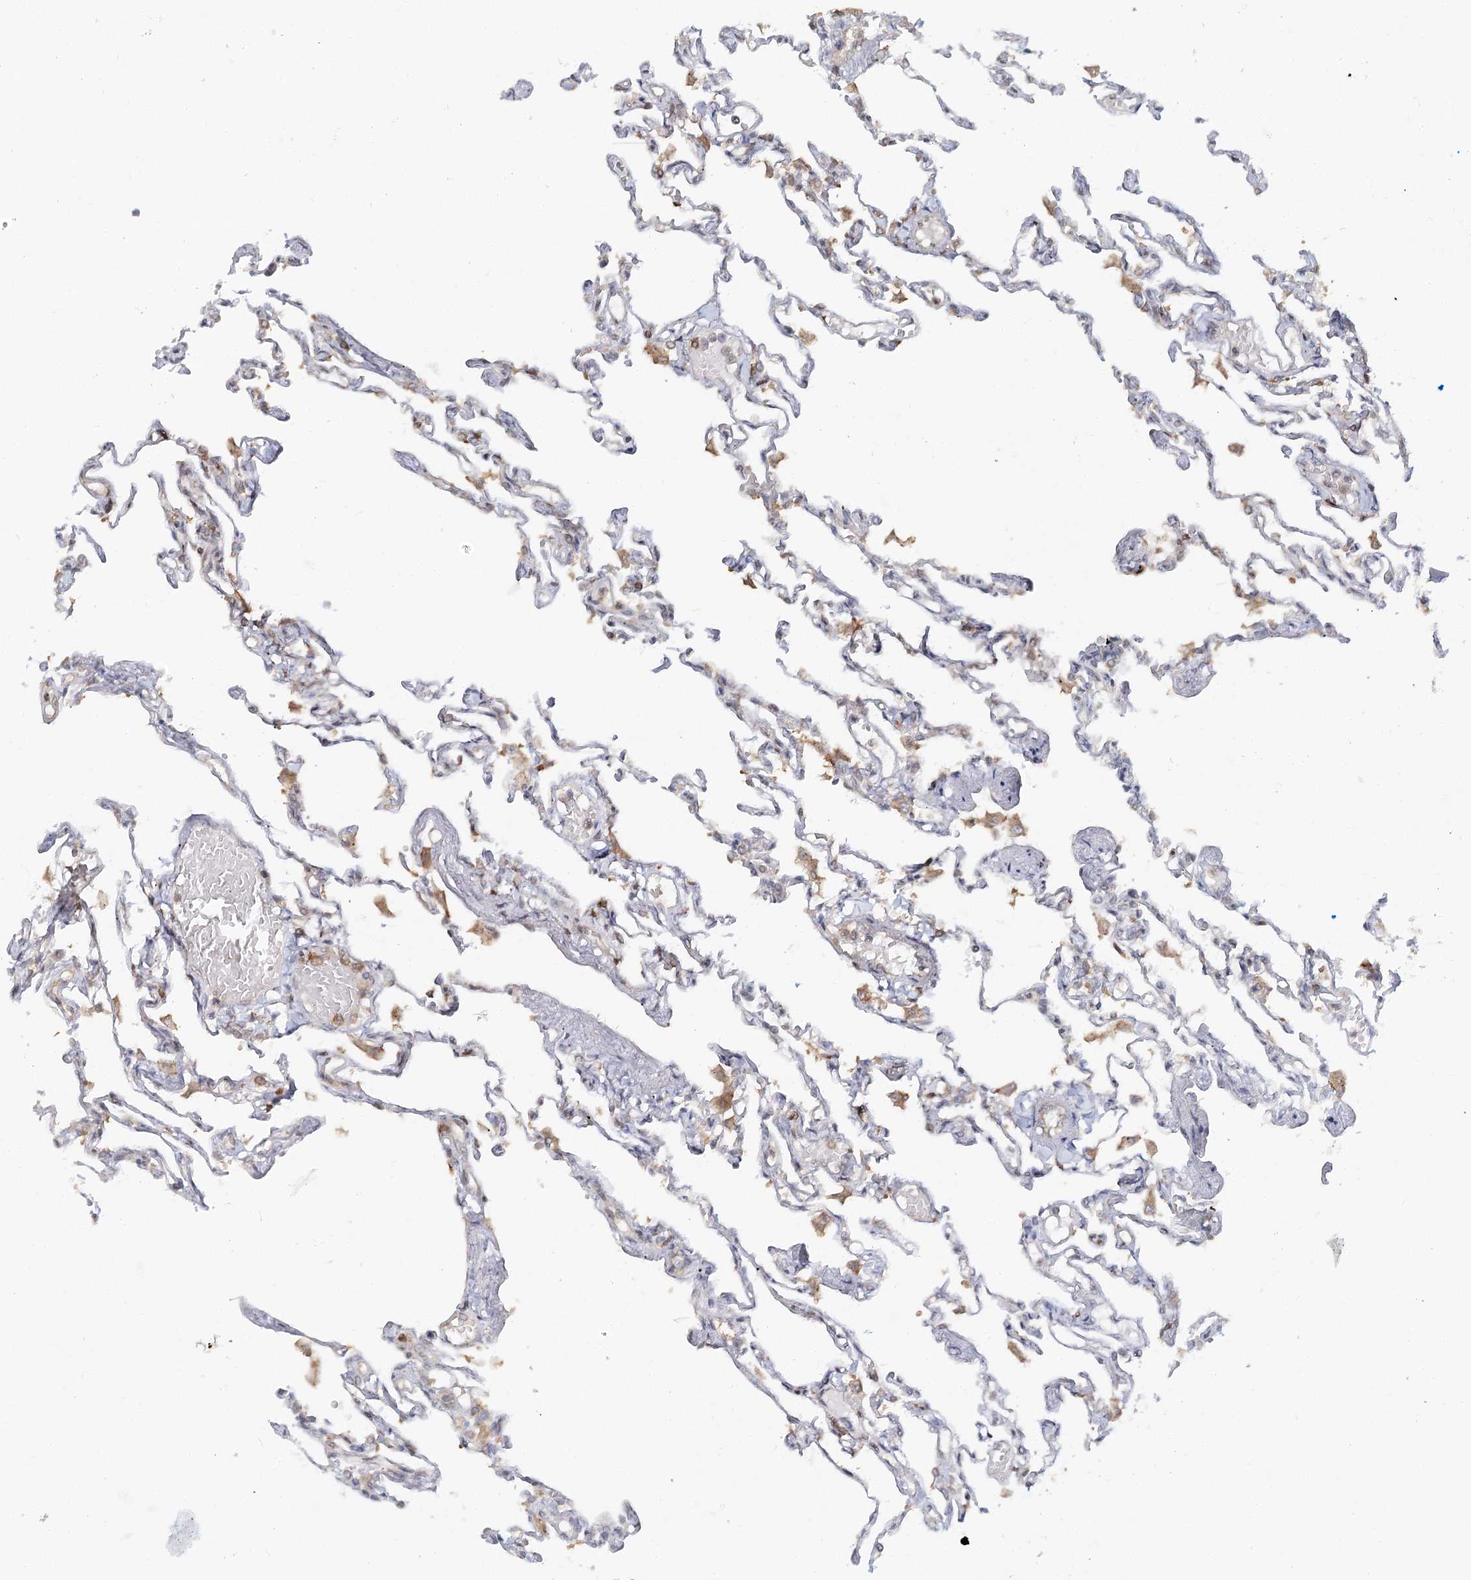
{"staining": {"intensity": "moderate", "quantity": "<25%", "location": "cytoplasmic/membranous"}, "tissue": "lung", "cell_type": "Alveolar cells", "image_type": "normal", "snomed": [{"axis": "morphology", "description": "Normal tissue, NOS"}, {"axis": "topography", "description": "Lung"}], "caption": "Moderate cytoplasmic/membranous staining is identified in approximately <25% of alveolar cells in normal lung. Immunohistochemistry stains the protein of interest in brown and the nuclei are stained blue.", "gene": "FAM120B", "patient": {"sex": "male", "age": 21}}